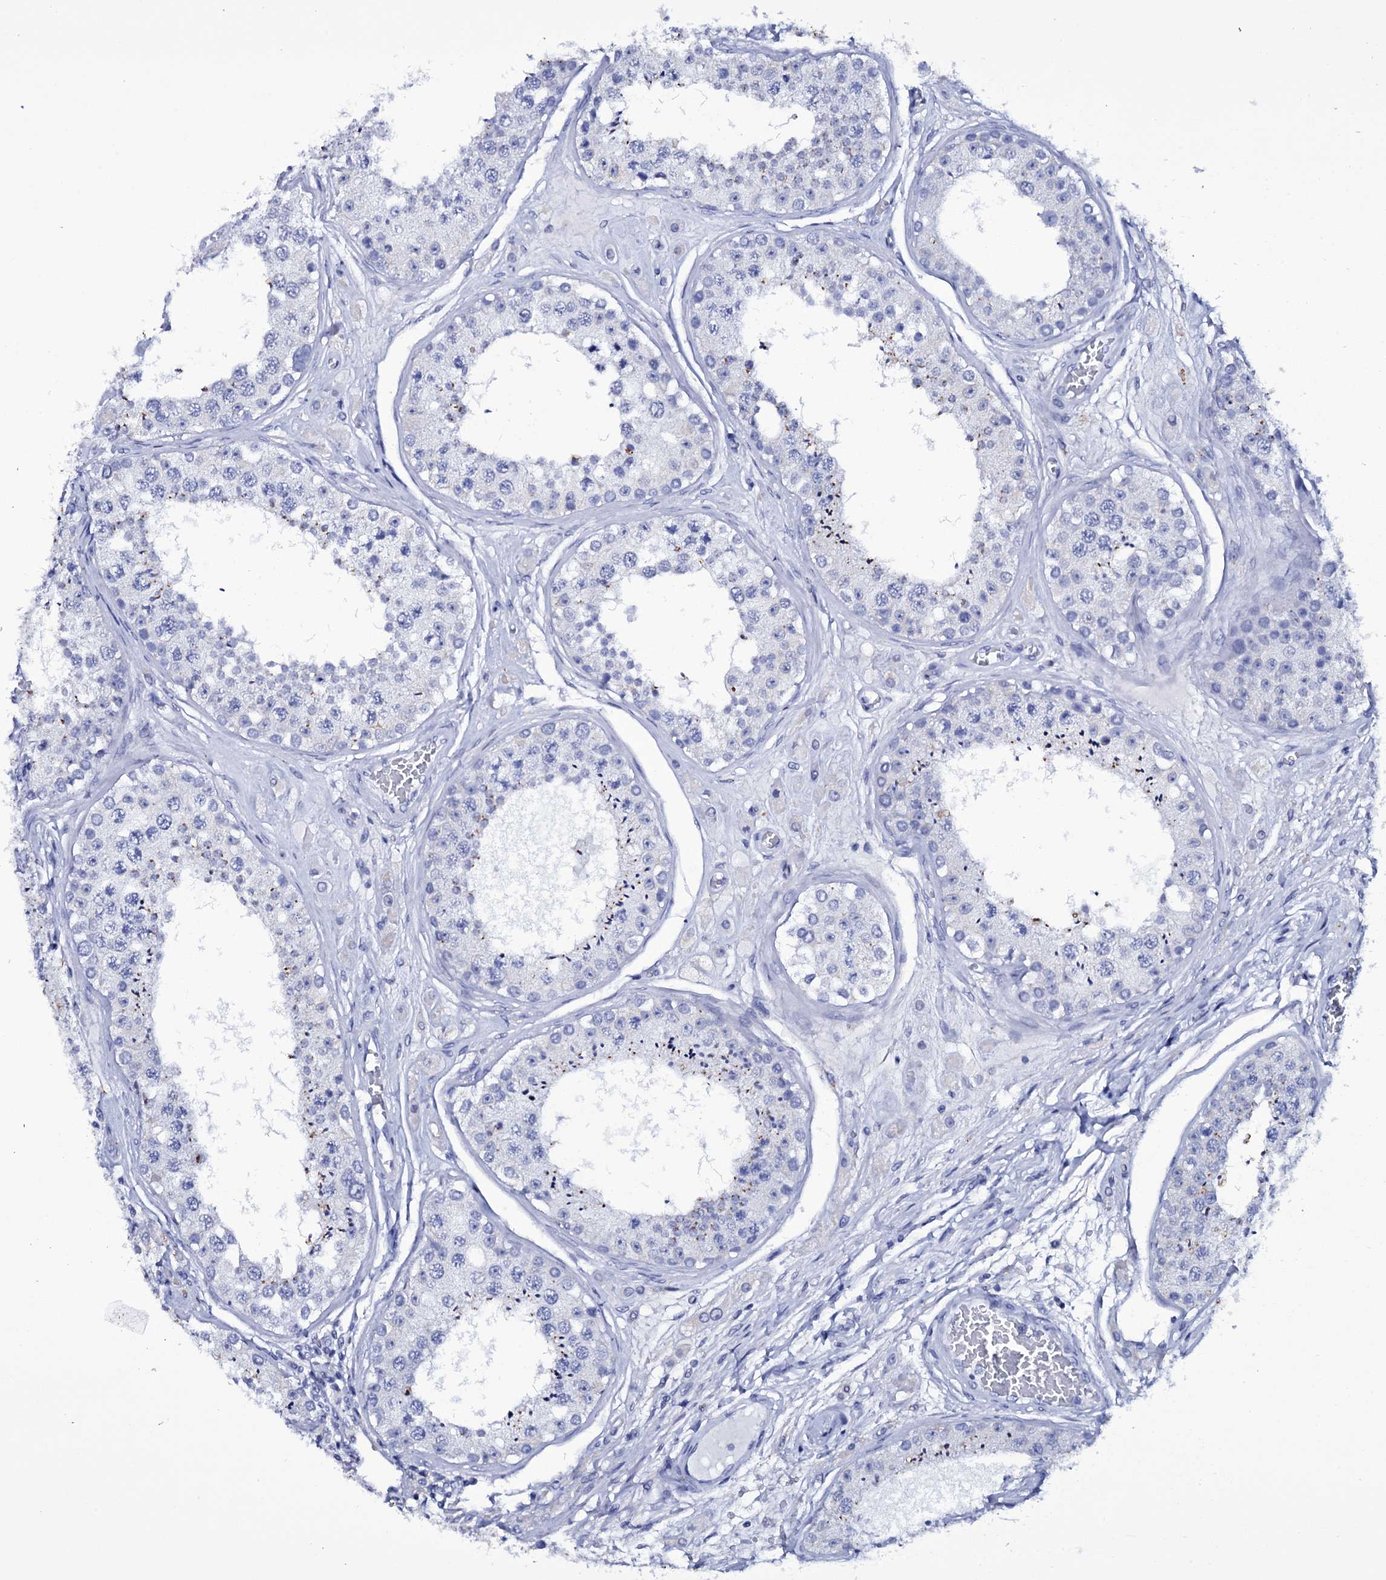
{"staining": {"intensity": "moderate", "quantity": "<25%", "location": "cytoplasmic/membranous,nuclear"}, "tissue": "testis", "cell_type": "Cells in seminiferous ducts", "image_type": "normal", "snomed": [{"axis": "morphology", "description": "Normal tissue, NOS"}, {"axis": "topography", "description": "Testis"}], "caption": "The histopathology image displays a brown stain indicating the presence of a protein in the cytoplasmic/membranous,nuclear of cells in seminiferous ducts in testis.", "gene": "ITPRID2", "patient": {"sex": "male", "age": 25}}